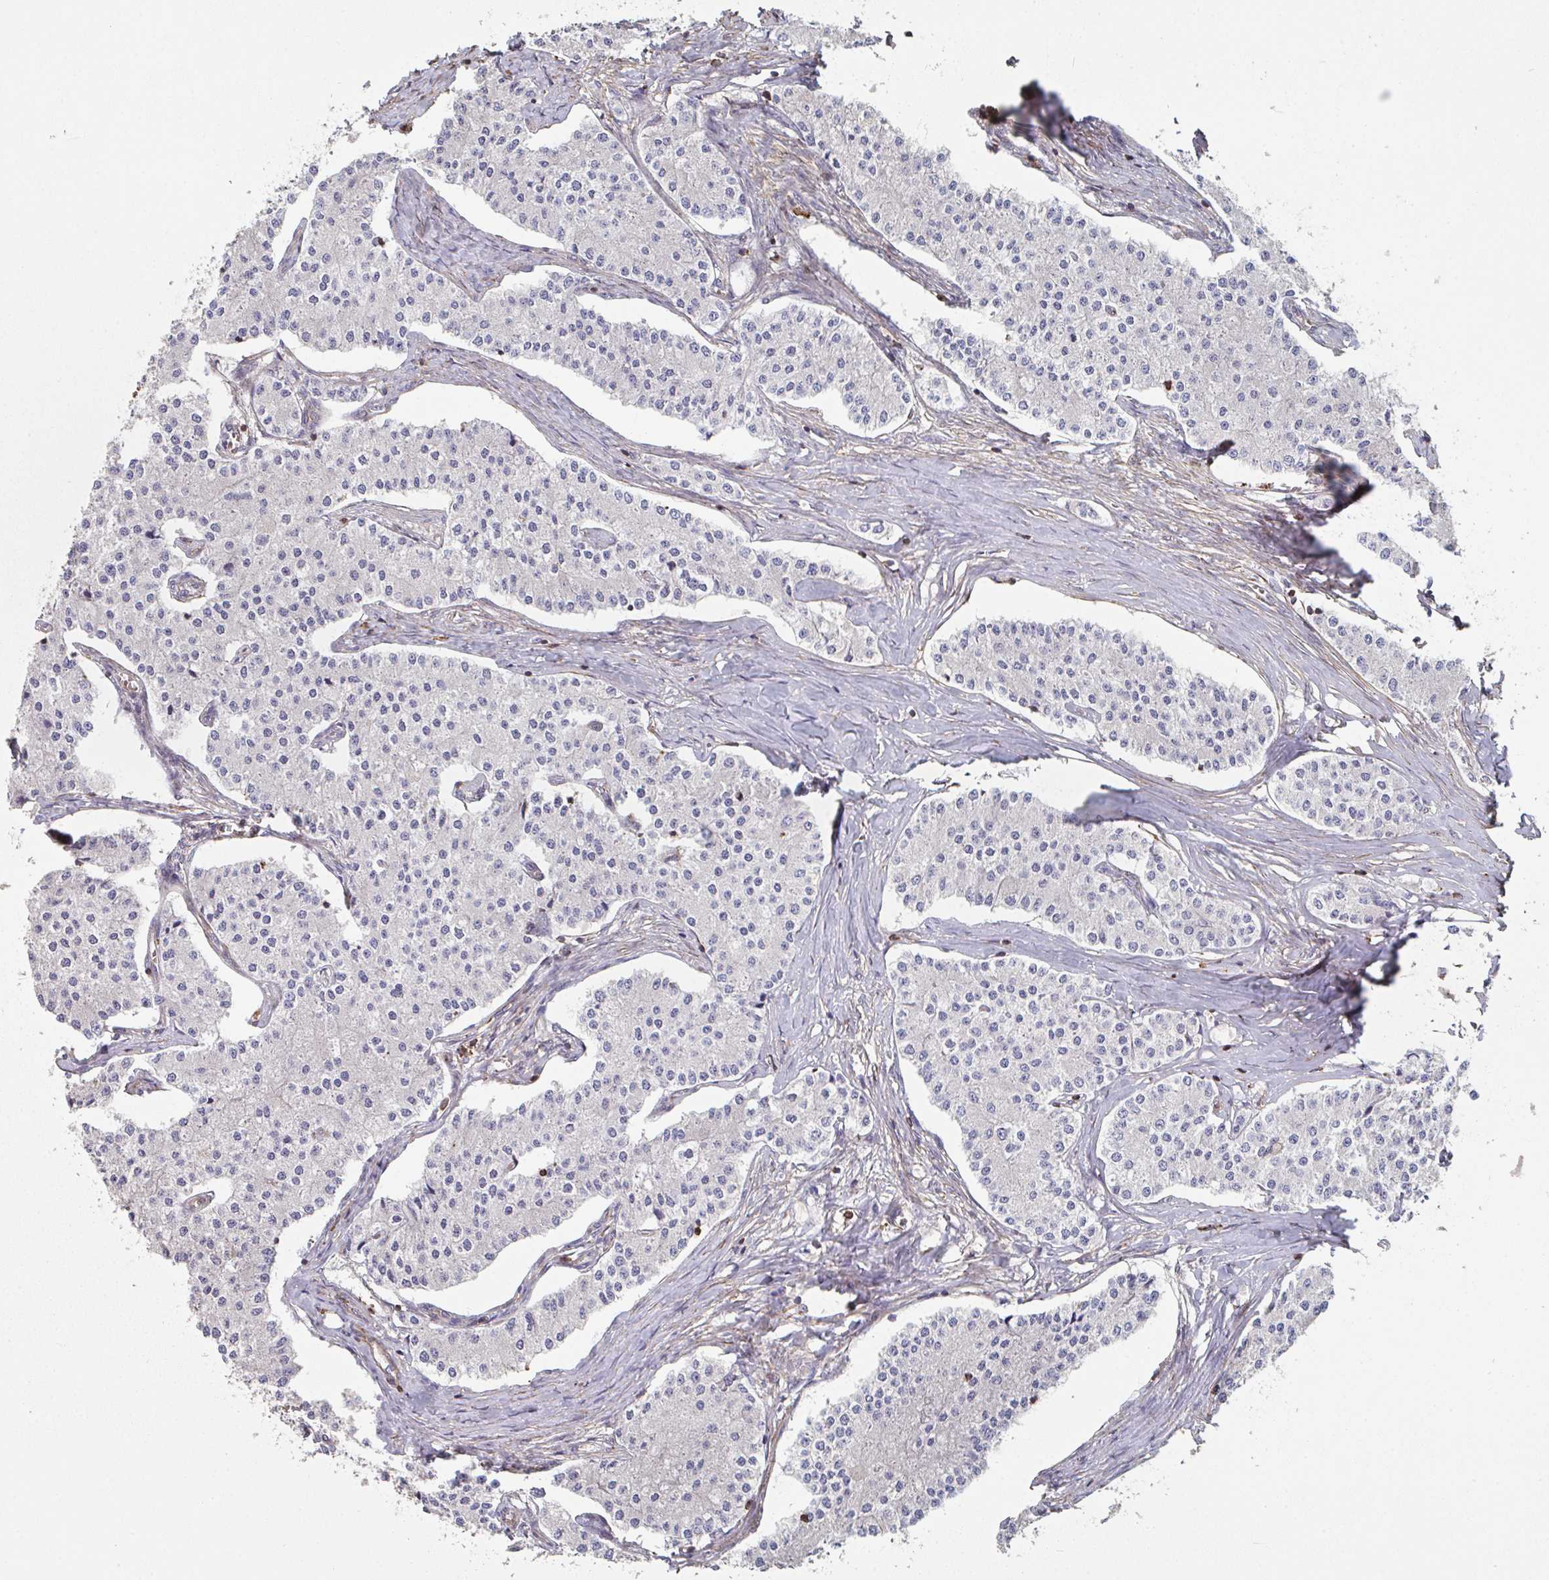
{"staining": {"intensity": "negative", "quantity": "none", "location": "none"}, "tissue": "carcinoid", "cell_type": "Tumor cells", "image_type": "cancer", "snomed": [{"axis": "morphology", "description": "Carcinoid, malignant, NOS"}, {"axis": "topography", "description": "Colon"}], "caption": "Immunohistochemistry (IHC) photomicrograph of human carcinoid stained for a protein (brown), which reveals no positivity in tumor cells.", "gene": "FZD2", "patient": {"sex": "female", "age": 52}}